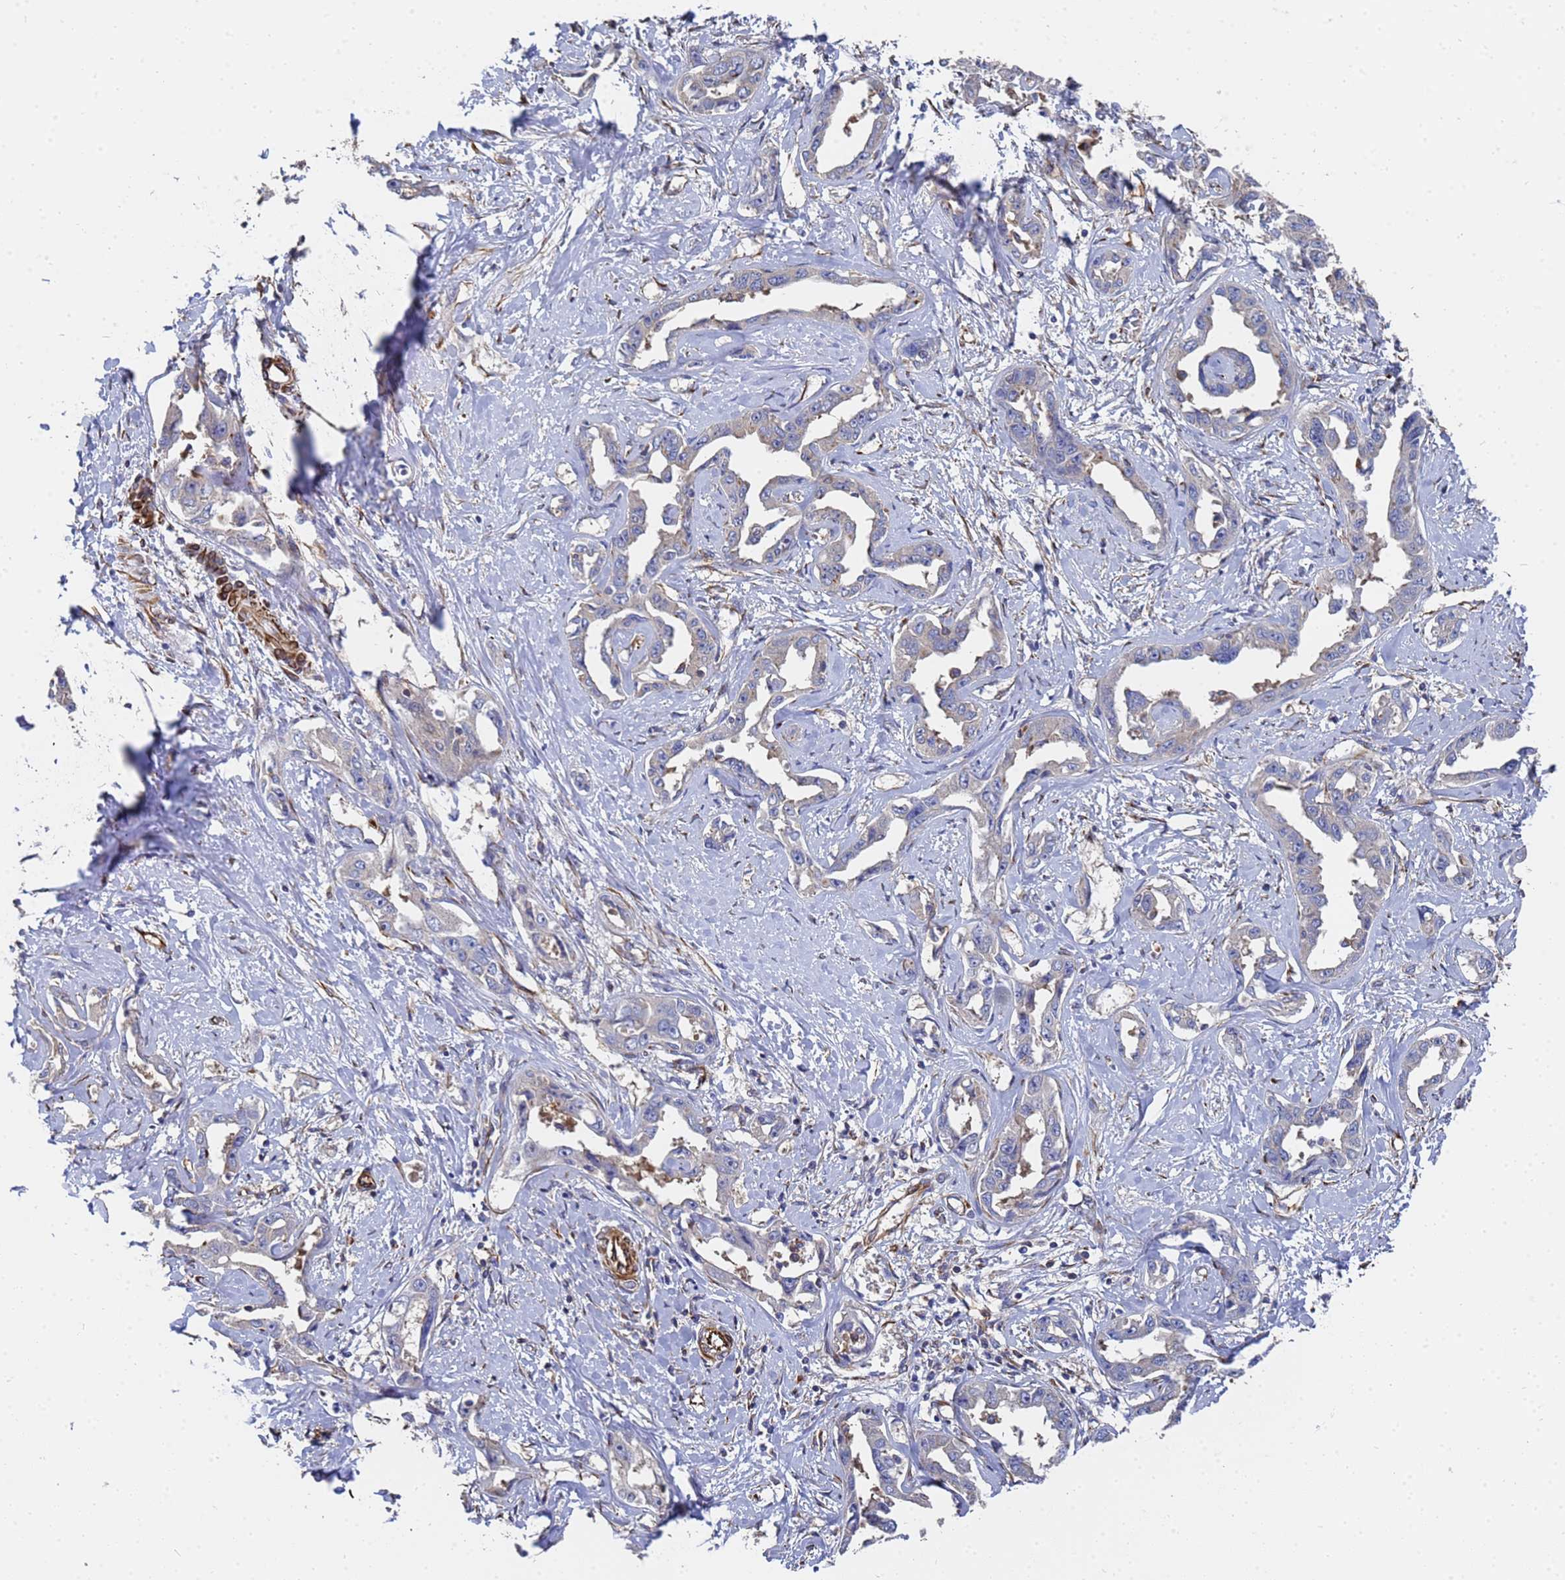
{"staining": {"intensity": "negative", "quantity": "none", "location": "none"}, "tissue": "liver cancer", "cell_type": "Tumor cells", "image_type": "cancer", "snomed": [{"axis": "morphology", "description": "Cholangiocarcinoma"}, {"axis": "topography", "description": "Liver"}], "caption": "DAB immunohistochemical staining of human liver cancer (cholangiocarcinoma) reveals no significant staining in tumor cells.", "gene": "SYT13", "patient": {"sex": "male", "age": 59}}